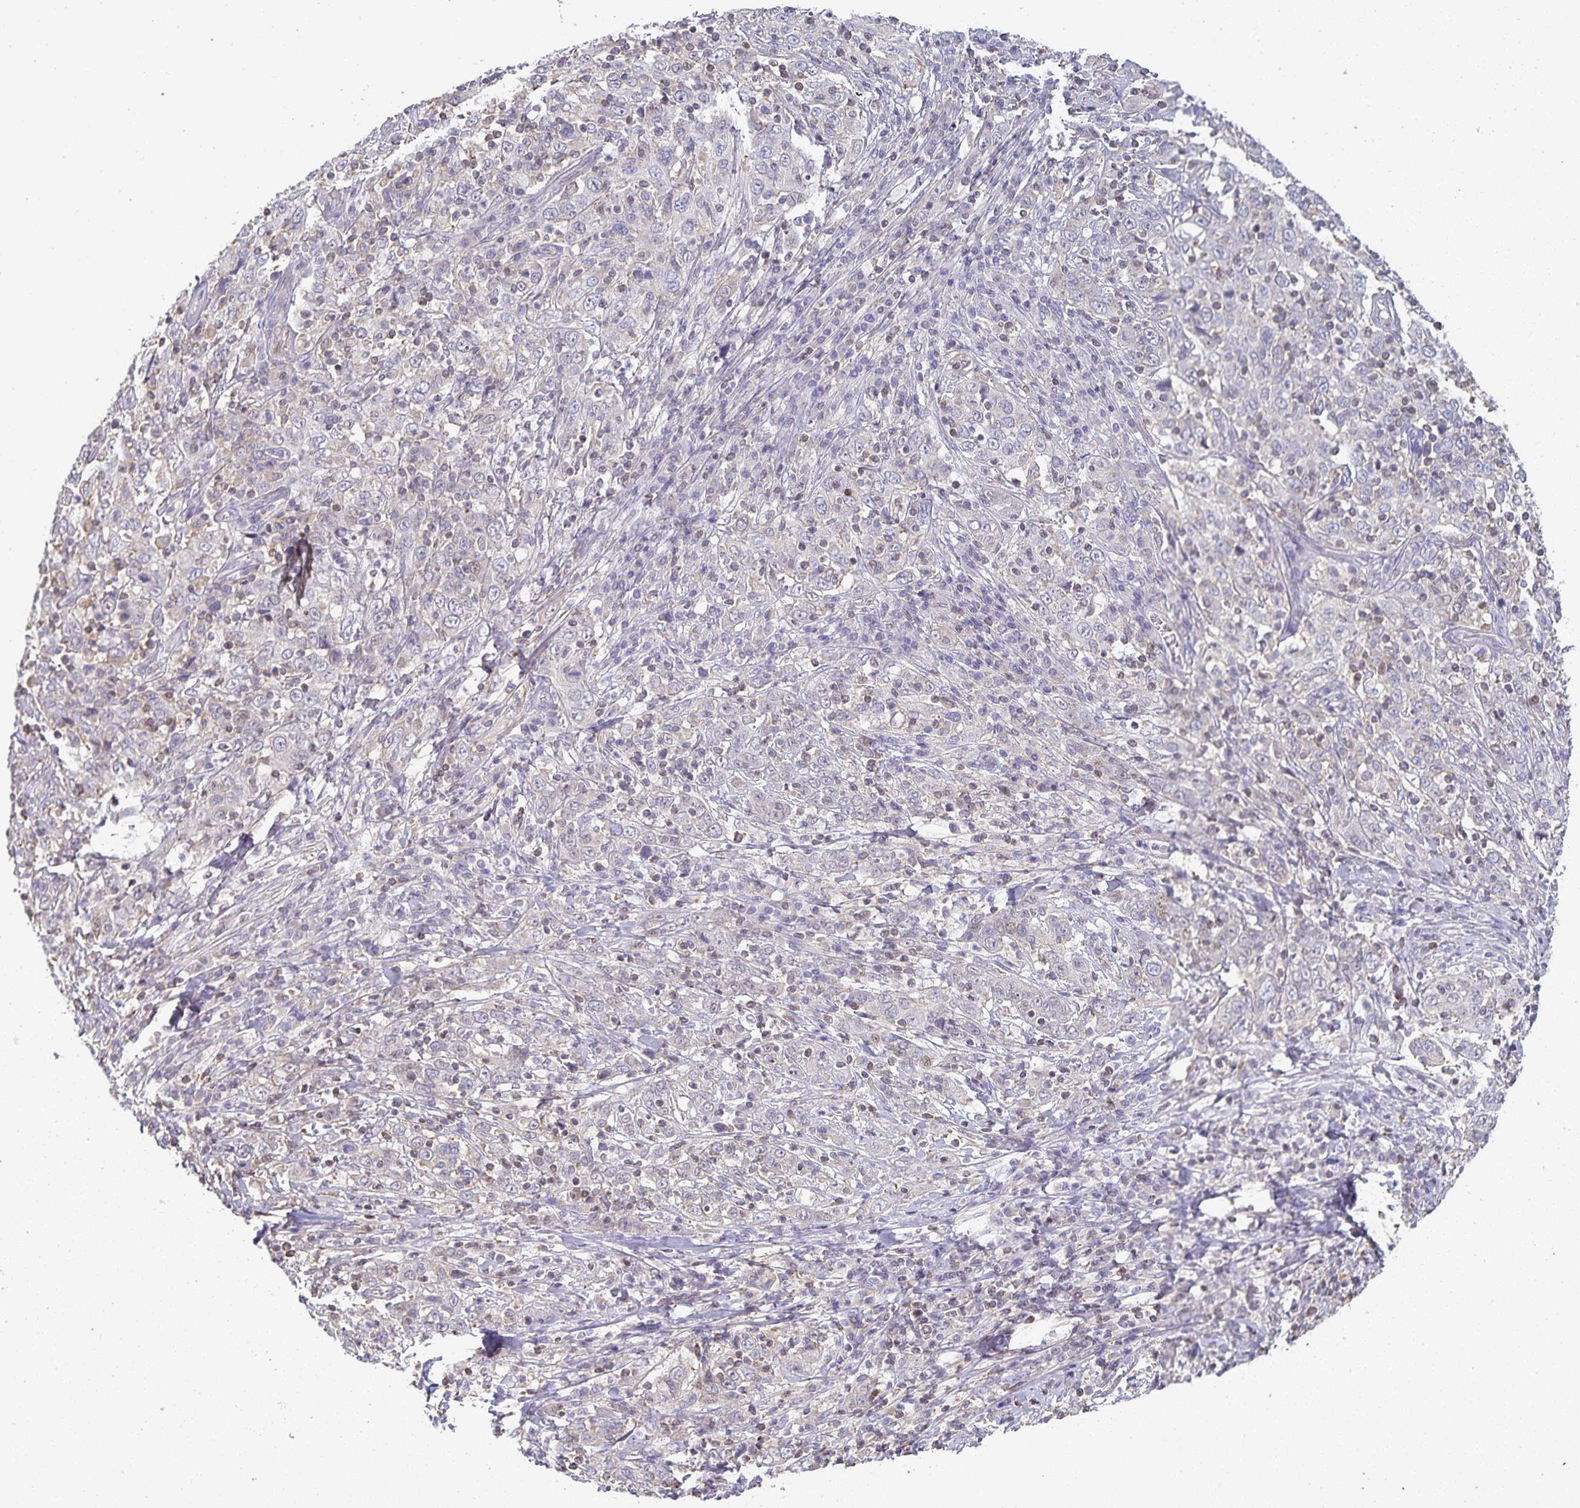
{"staining": {"intensity": "negative", "quantity": "none", "location": "none"}, "tissue": "cervical cancer", "cell_type": "Tumor cells", "image_type": "cancer", "snomed": [{"axis": "morphology", "description": "Squamous cell carcinoma, NOS"}, {"axis": "topography", "description": "Cervix"}], "caption": "IHC of human squamous cell carcinoma (cervical) displays no positivity in tumor cells.", "gene": "GATA3", "patient": {"sex": "female", "age": 46}}